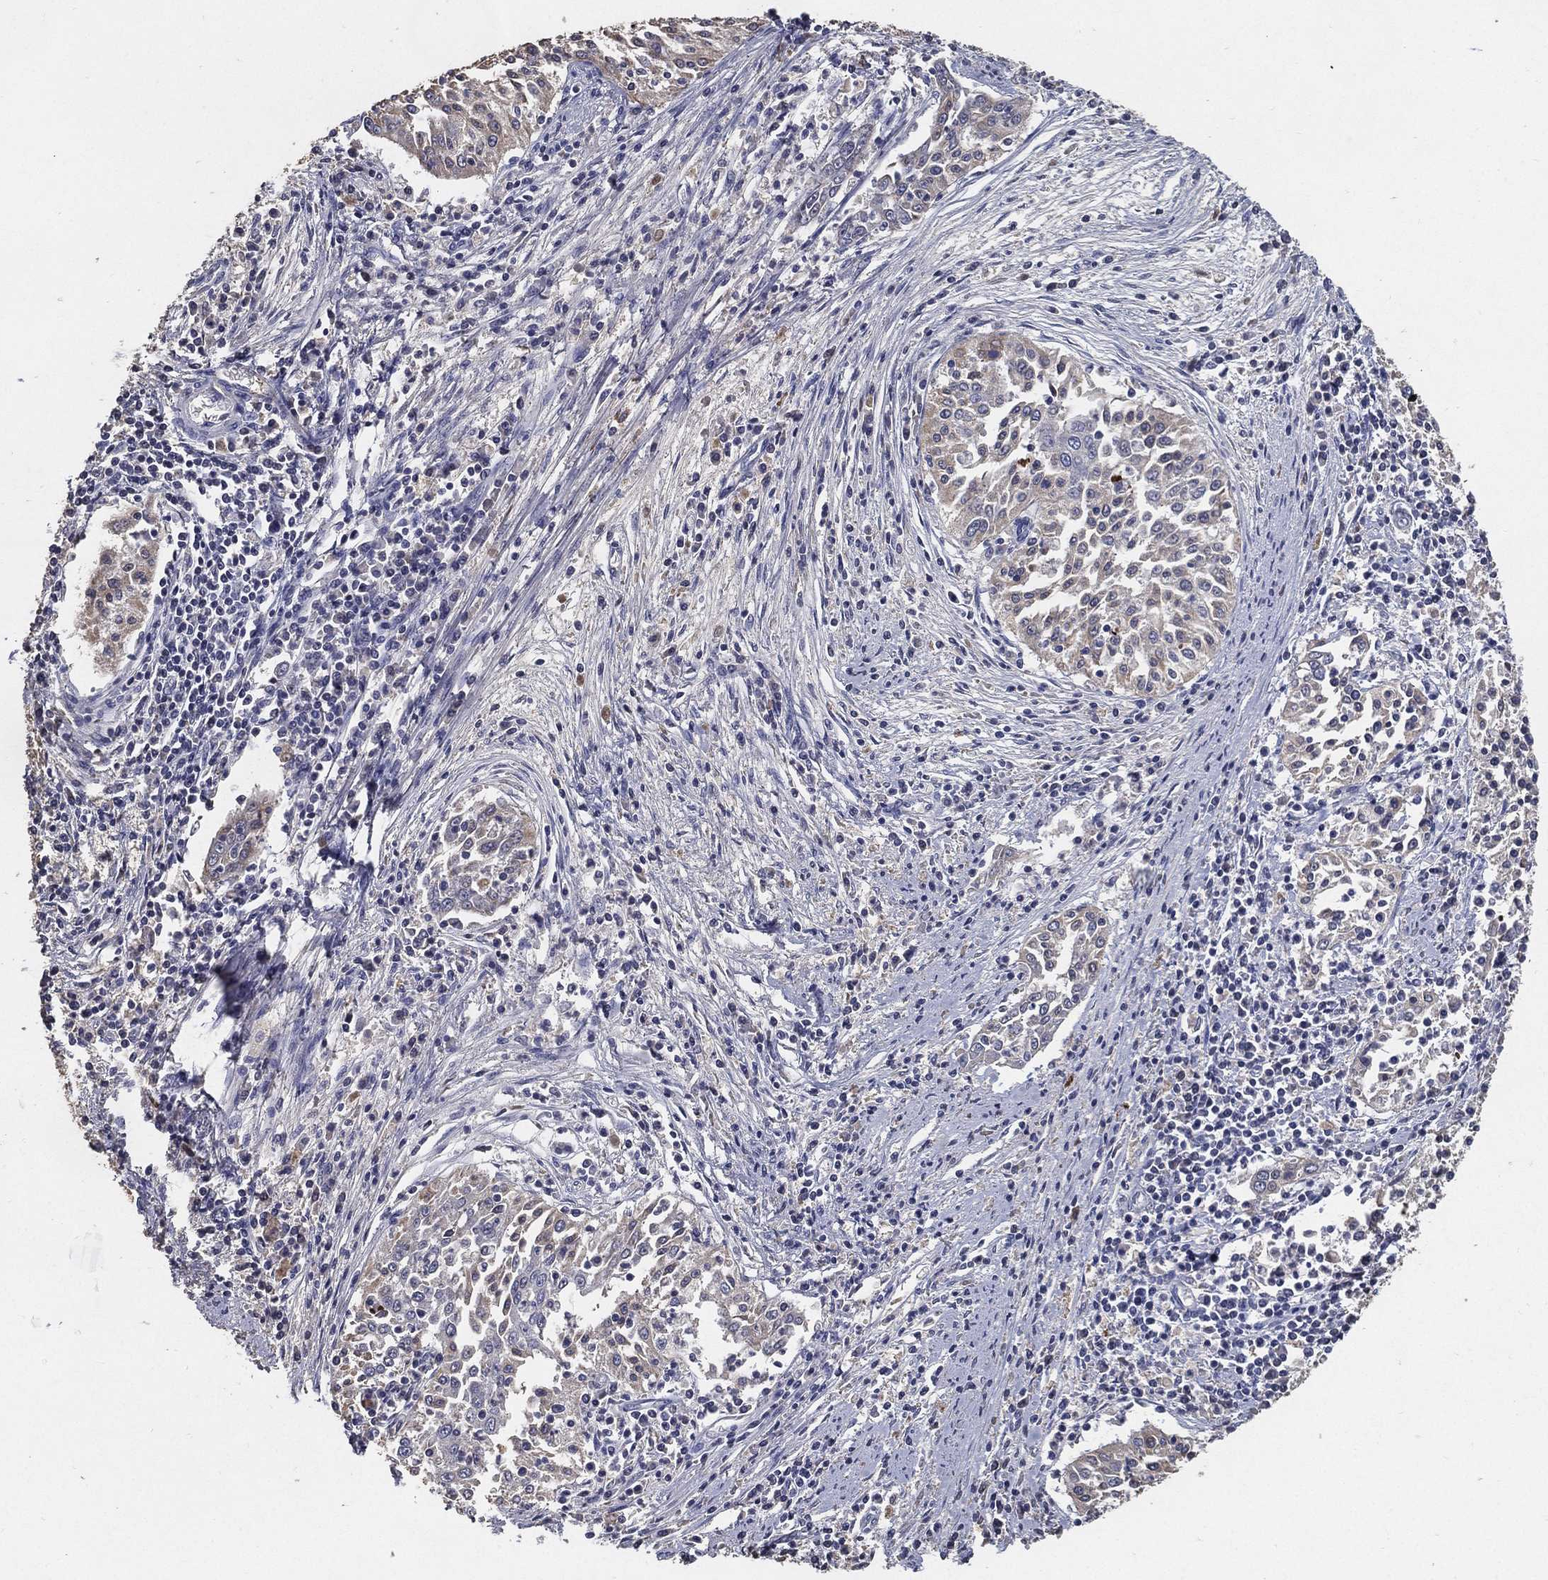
{"staining": {"intensity": "negative", "quantity": "none", "location": "none"}, "tissue": "cervical cancer", "cell_type": "Tumor cells", "image_type": "cancer", "snomed": [{"axis": "morphology", "description": "Squamous cell carcinoma, NOS"}, {"axis": "topography", "description": "Cervix"}], "caption": "IHC photomicrograph of cervical cancer stained for a protein (brown), which reveals no positivity in tumor cells. Brightfield microscopy of IHC stained with DAB (3,3'-diaminobenzidine) (brown) and hematoxylin (blue), captured at high magnification.", "gene": "EFNA1", "patient": {"sex": "female", "age": 41}}